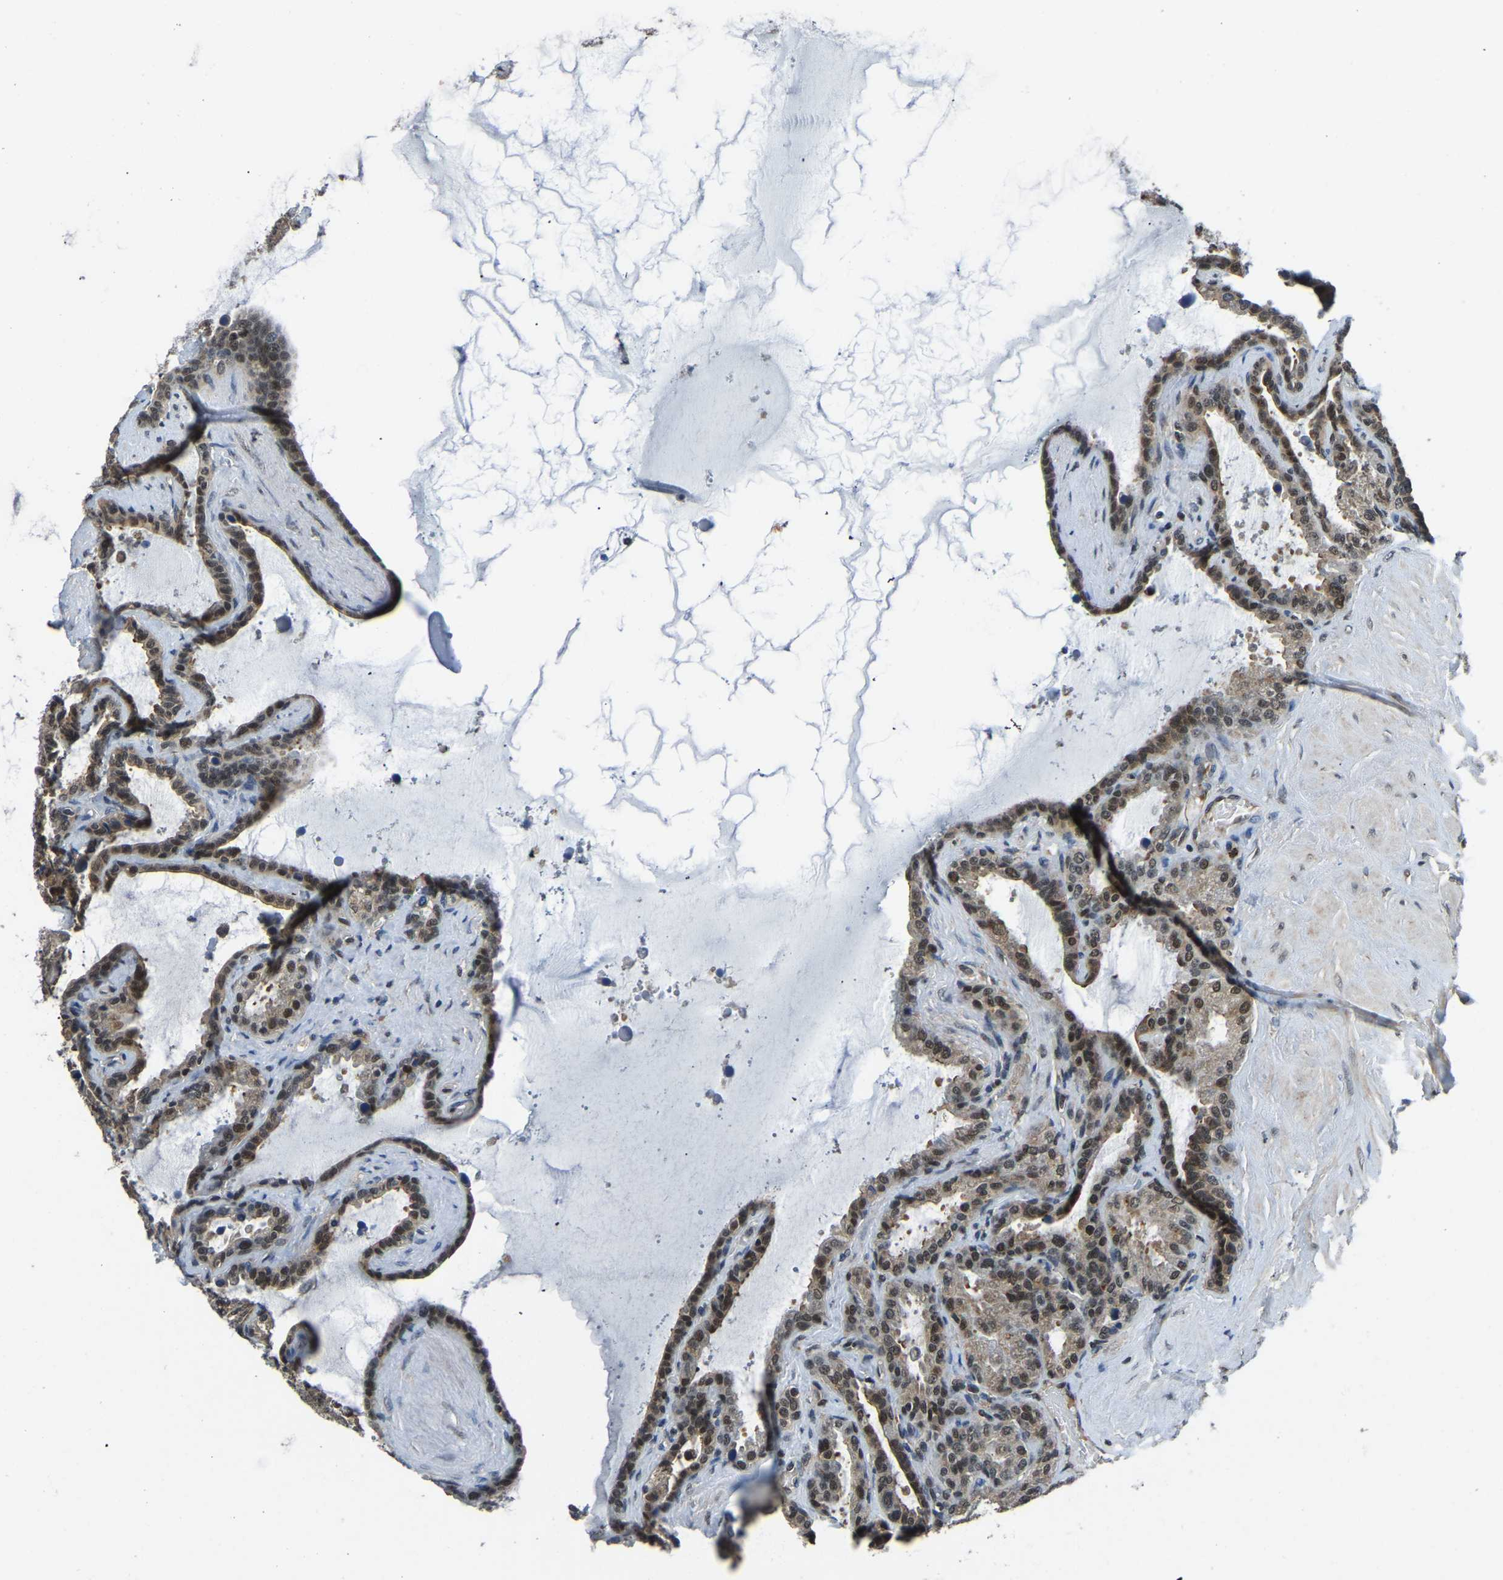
{"staining": {"intensity": "moderate", "quantity": ">75%", "location": "cytoplasmic/membranous,nuclear"}, "tissue": "seminal vesicle", "cell_type": "Glandular cells", "image_type": "normal", "snomed": [{"axis": "morphology", "description": "Normal tissue, NOS"}, {"axis": "topography", "description": "Seminal veicle"}], "caption": "Normal seminal vesicle reveals moderate cytoplasmic/membranous,nuclear expression in about >75% of glandular cells.", "gene": "DFFA", "patient": {"sex": "male", "age": 46}}